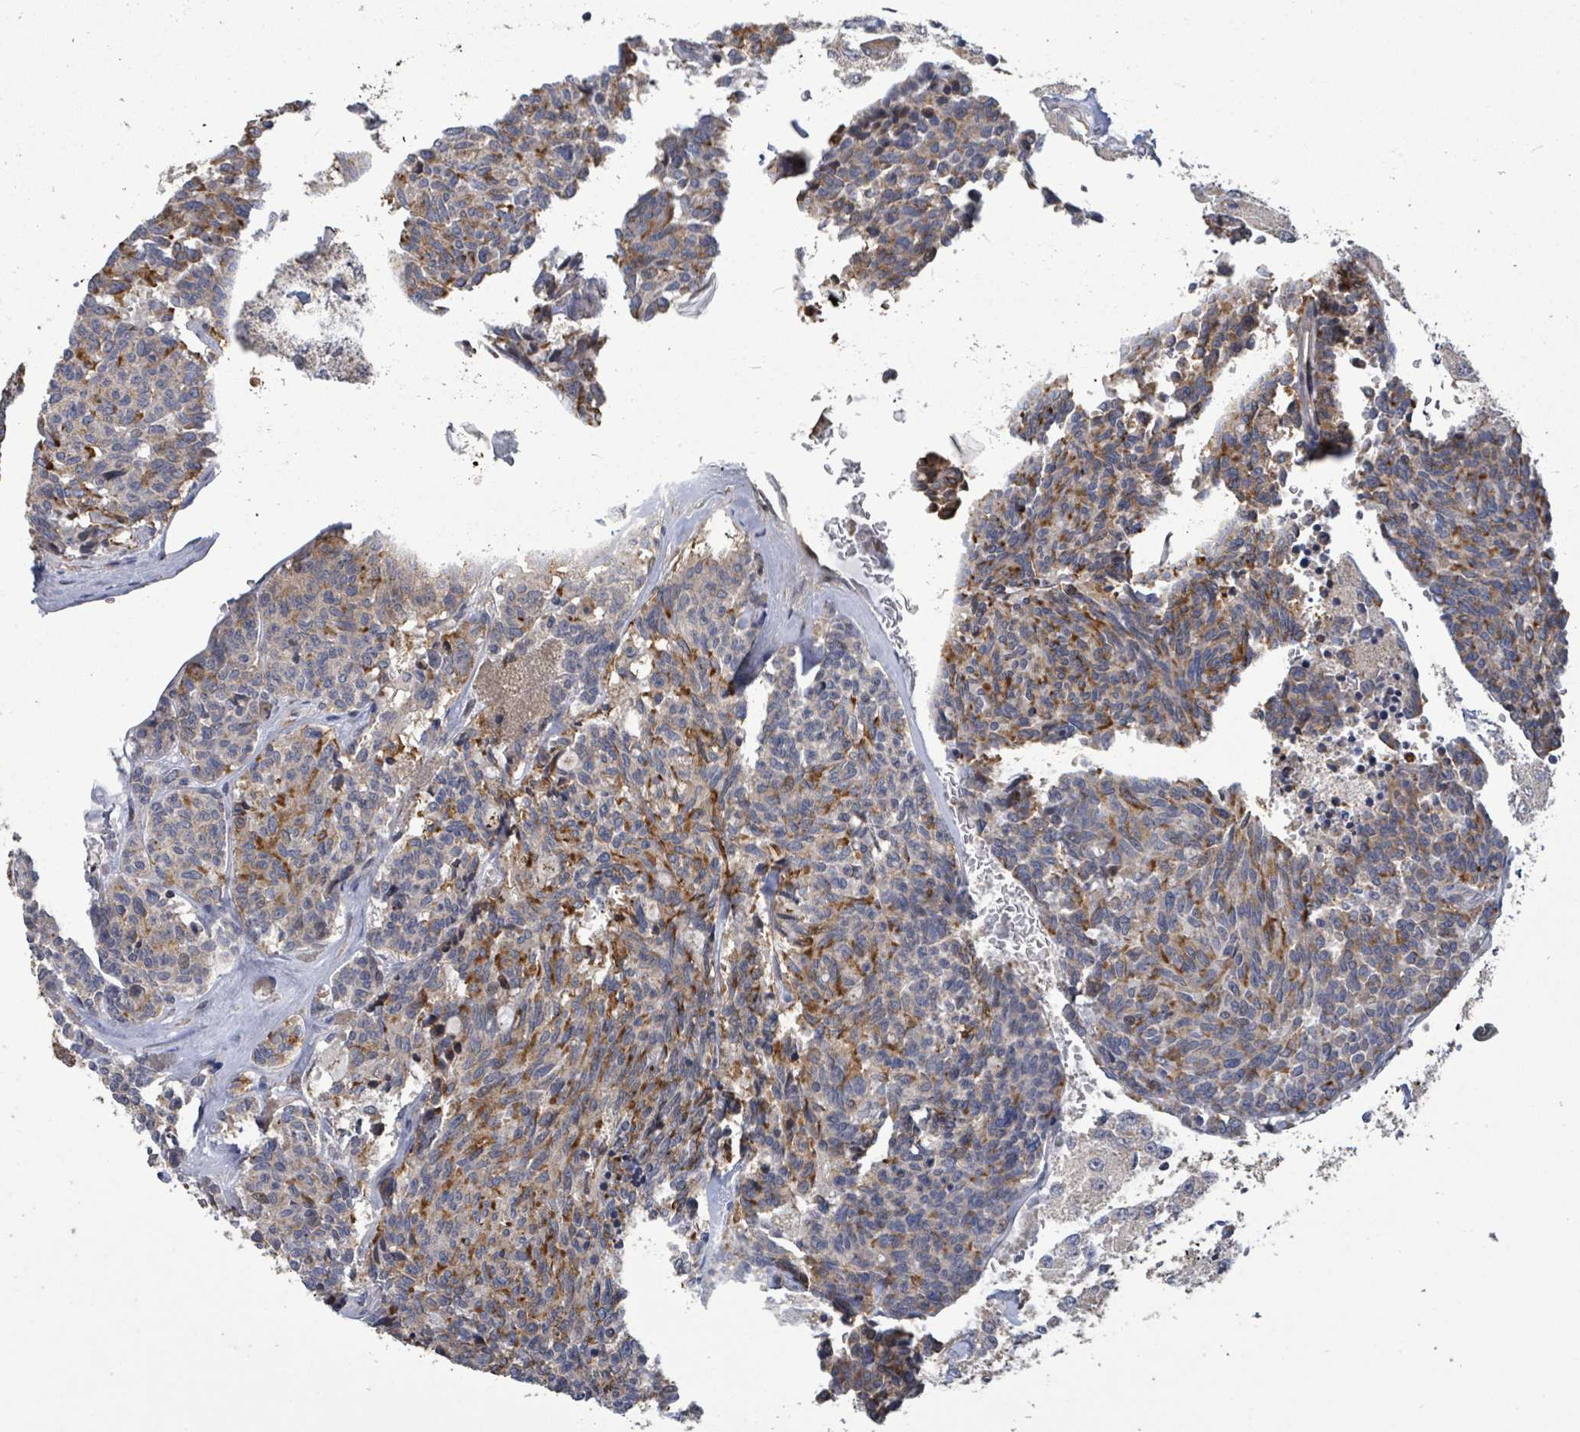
{"staining": {"intensity": "moderate", "quantity": ">75%", "location": "cytoplasmic/membranous"}, "tissue": "carcinoid", "cell_type": "Tumor cells", "image_type": "cancer", "snomed": [{"axis": "morphology", "description": "Carcinoid, malignant, NOS"}, {"axis": "topography", "description": "Pancreas"}], "caption": "Carcinoid stained with DAB IHC exhibits medium levels of moderate cytoplasmic/membranous positivity in about >75% of tumor cells. (IHC, brightfield microscopy, high magnification).", "gene": "COQ6", "patient": {"sex": "female", "age": 54}}